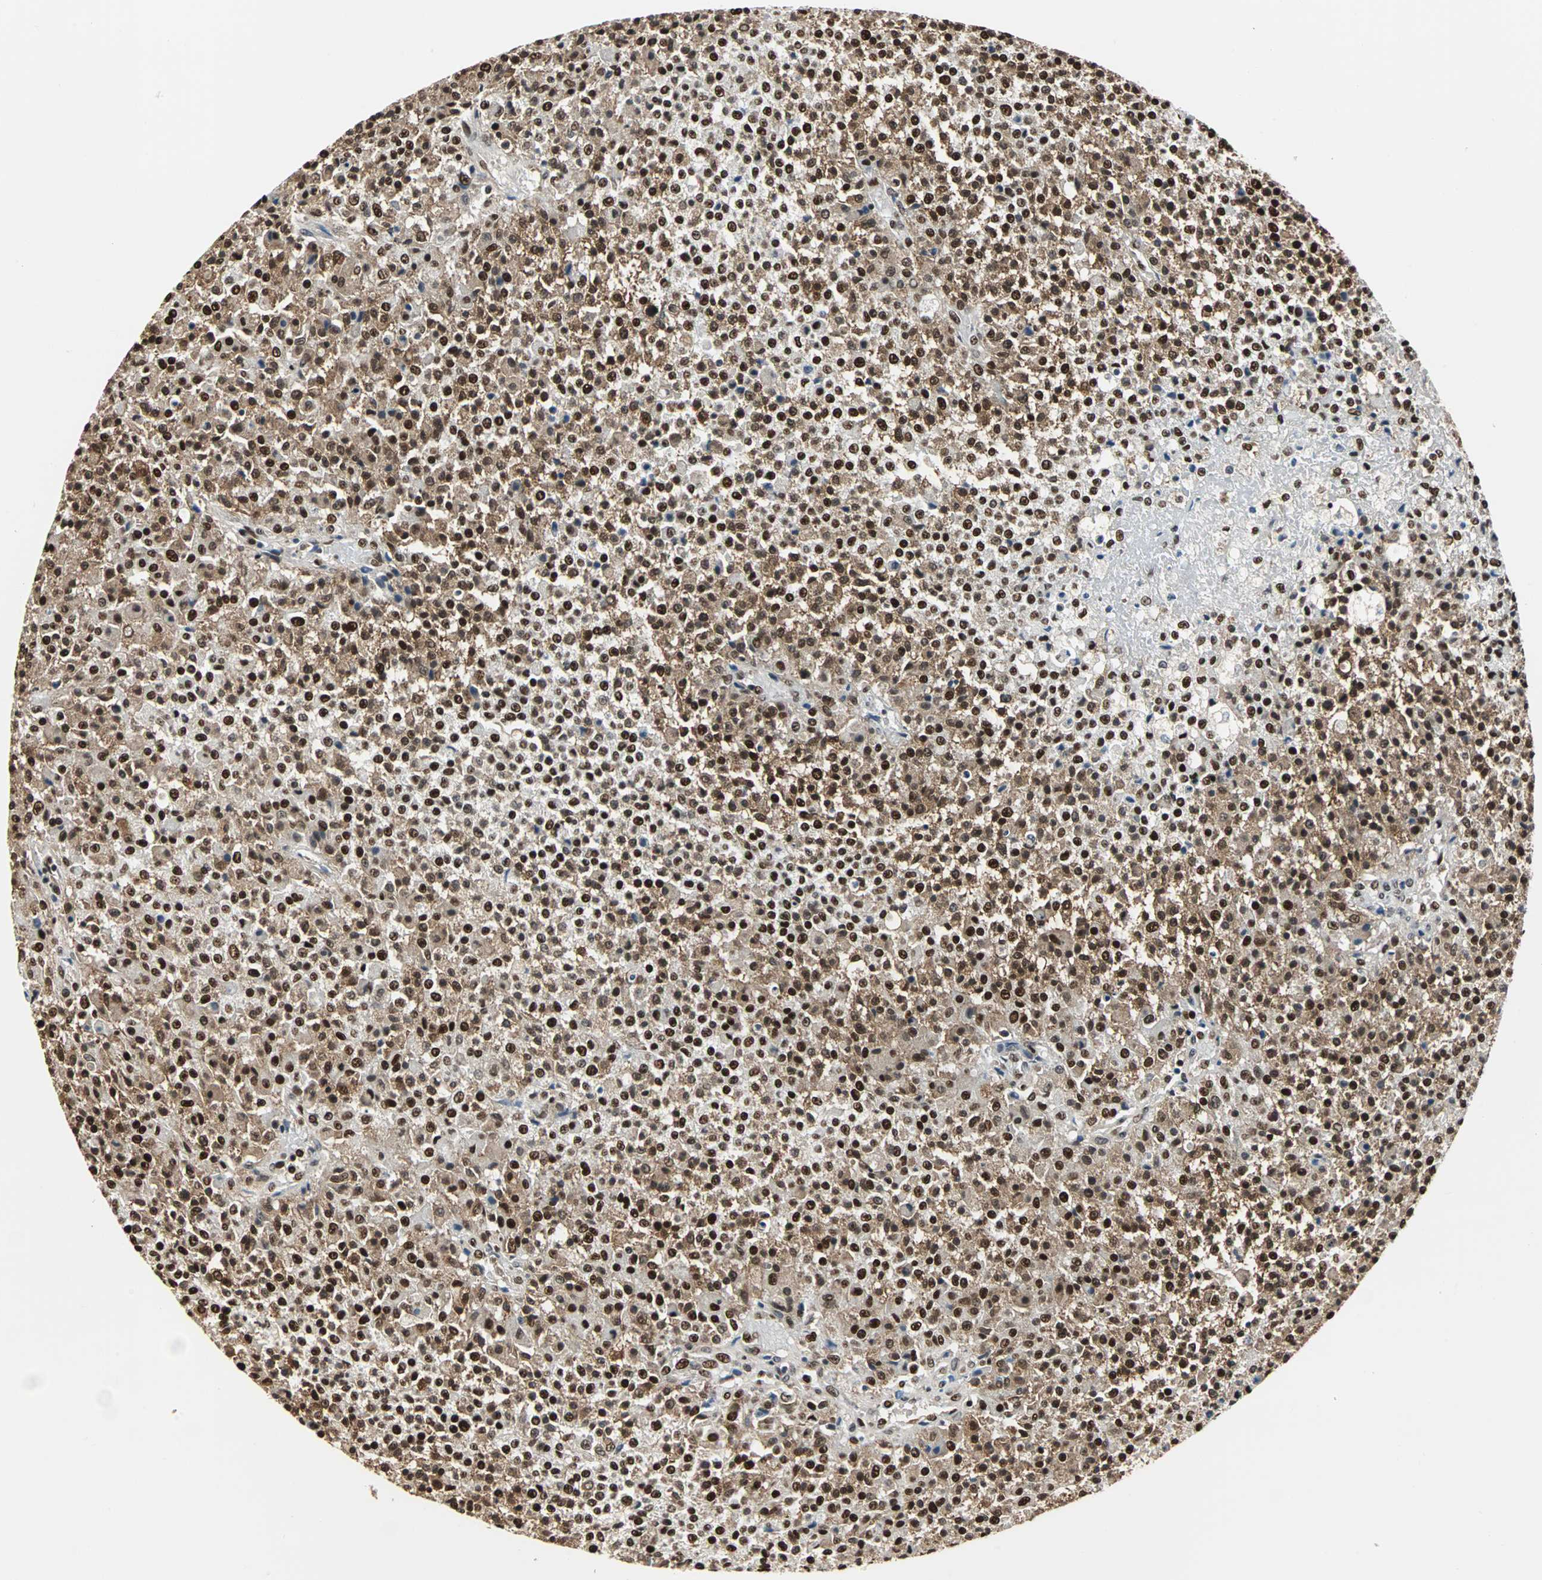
{"staining": {"intensity": "strong", "quantity": ">75%", "location": "cytoplasmic/membranous,nuclear"}, "tissue": "testis cancer", "cell_type": "Tumor cells", "image_type": "cancer", "snomed": [{"axis": "morphology", "description": "Seminoma, NOS"}, {"axis": "topography", "description": "Testis"}], "caption": "About >75% of tumor cells in human testis cancer exhibit strong cytoplasmic/membranous and nuclear protein expression as visualized by brown immunohistochemical staining.", "gene": "XRCC4", "patient": {"sex": "male", "age": 59}}